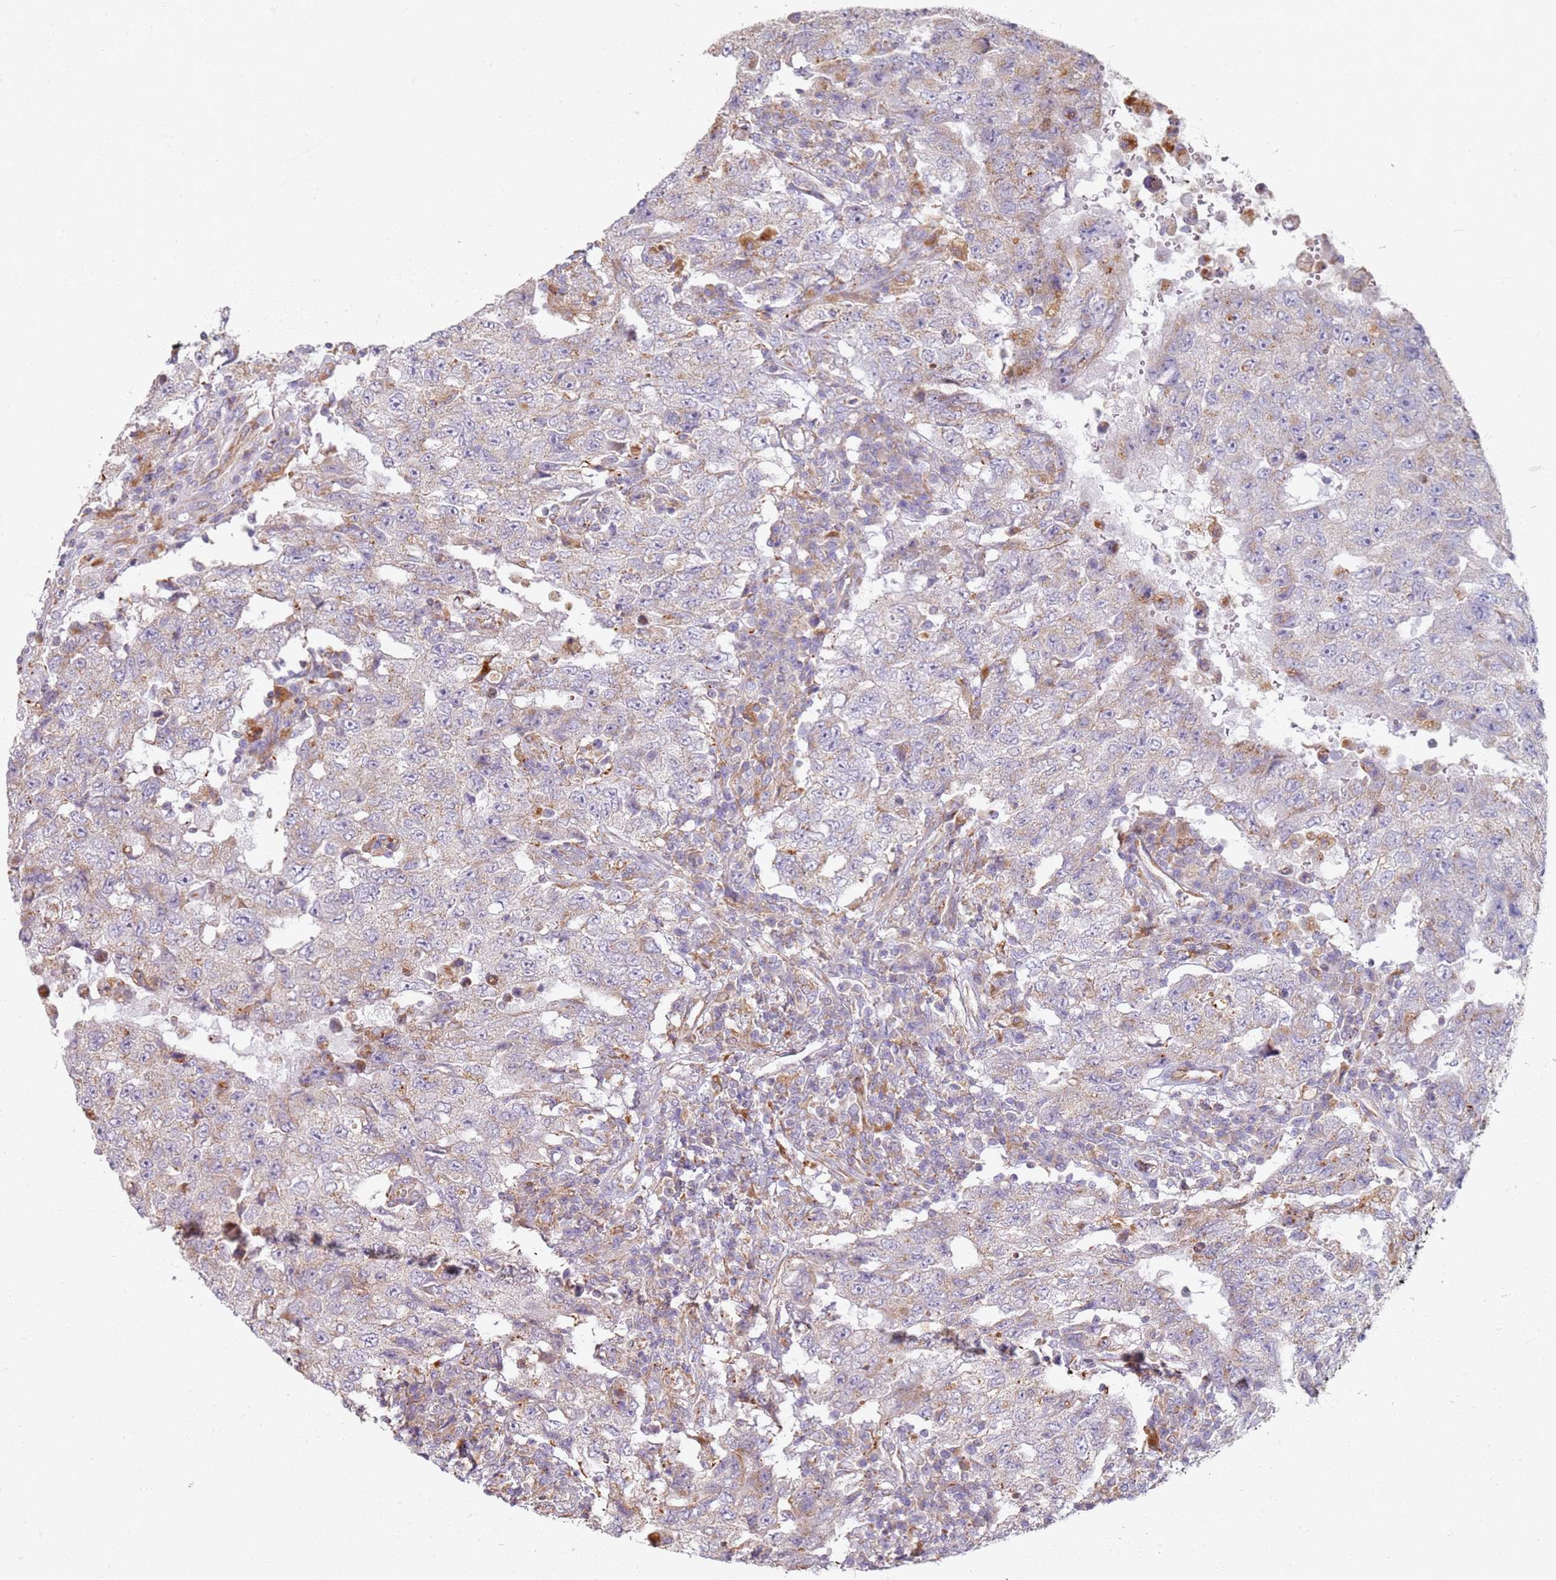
{"staining": {"intensity": "moderate", "quantity": "<25%", "location": "cytoplasmic/membranous"}, "tissue": "testis cancer", "cell_type": "Tumor cells", "image_type": "cancer", "snomed": [{"axis": "morphology", "description": "Carcinoma, Embryonal, NOS"}, {"axis": "topography", "description": "Testis"}], "caption": "A histopathology image of testis embryonal carcinoma stained for a protein demonstrates moderate cytoplasmic/membranous brown staining in tumor cells. Immunohistochemistry (ihc) stains the protein in brown and the nuclei are stained blue.", "gene": "PROKR2", "patient": {"sex": "male", "age": 26}}